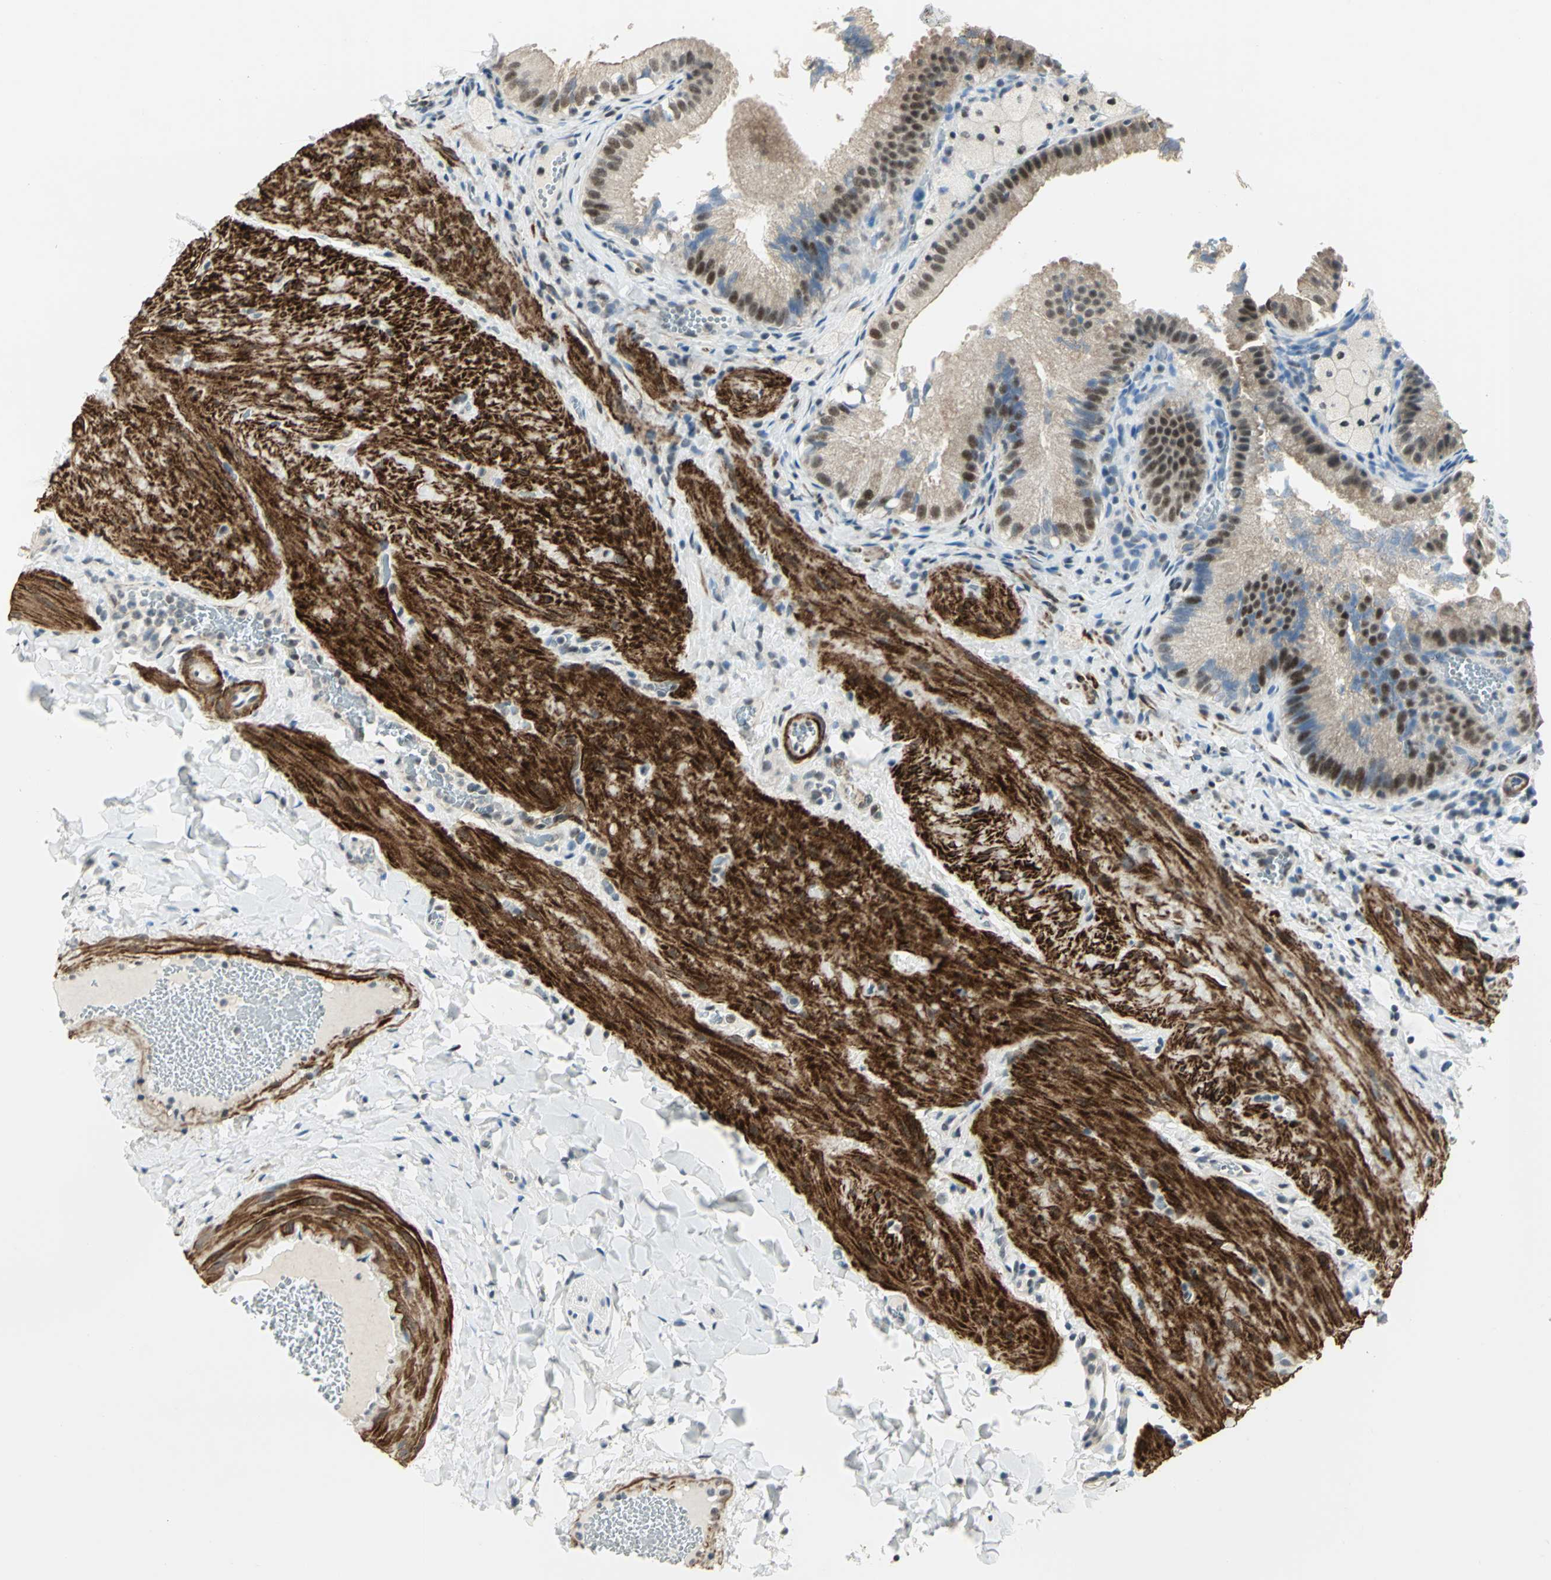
{"staining": {"intensity": "moderate", "quantity": ">75%", "location": "cytoplasmic/membranous,nuclear"}, "tissue": "gallbladder", "cell_type": "Glandular cells", "image_type": "normal", "snomed": [{"axis": "morphology", "description": "Normal tissue, NOS"}, {"axis": "topography", "description": "Gallbladder"}], "caption": "High-magnification brightfield microscopy of benign gallbladder stained with DAB (3,3'-diaminobenzidine) (brown) and counterstained with hematoxylin (blue). glandular cells exhibit moderate cytoplasmic/membranous,nuclear expression is present in approximately>75% of cells.", "gene": "MTA1", "patient": {"sex": "female", "age": 24}}